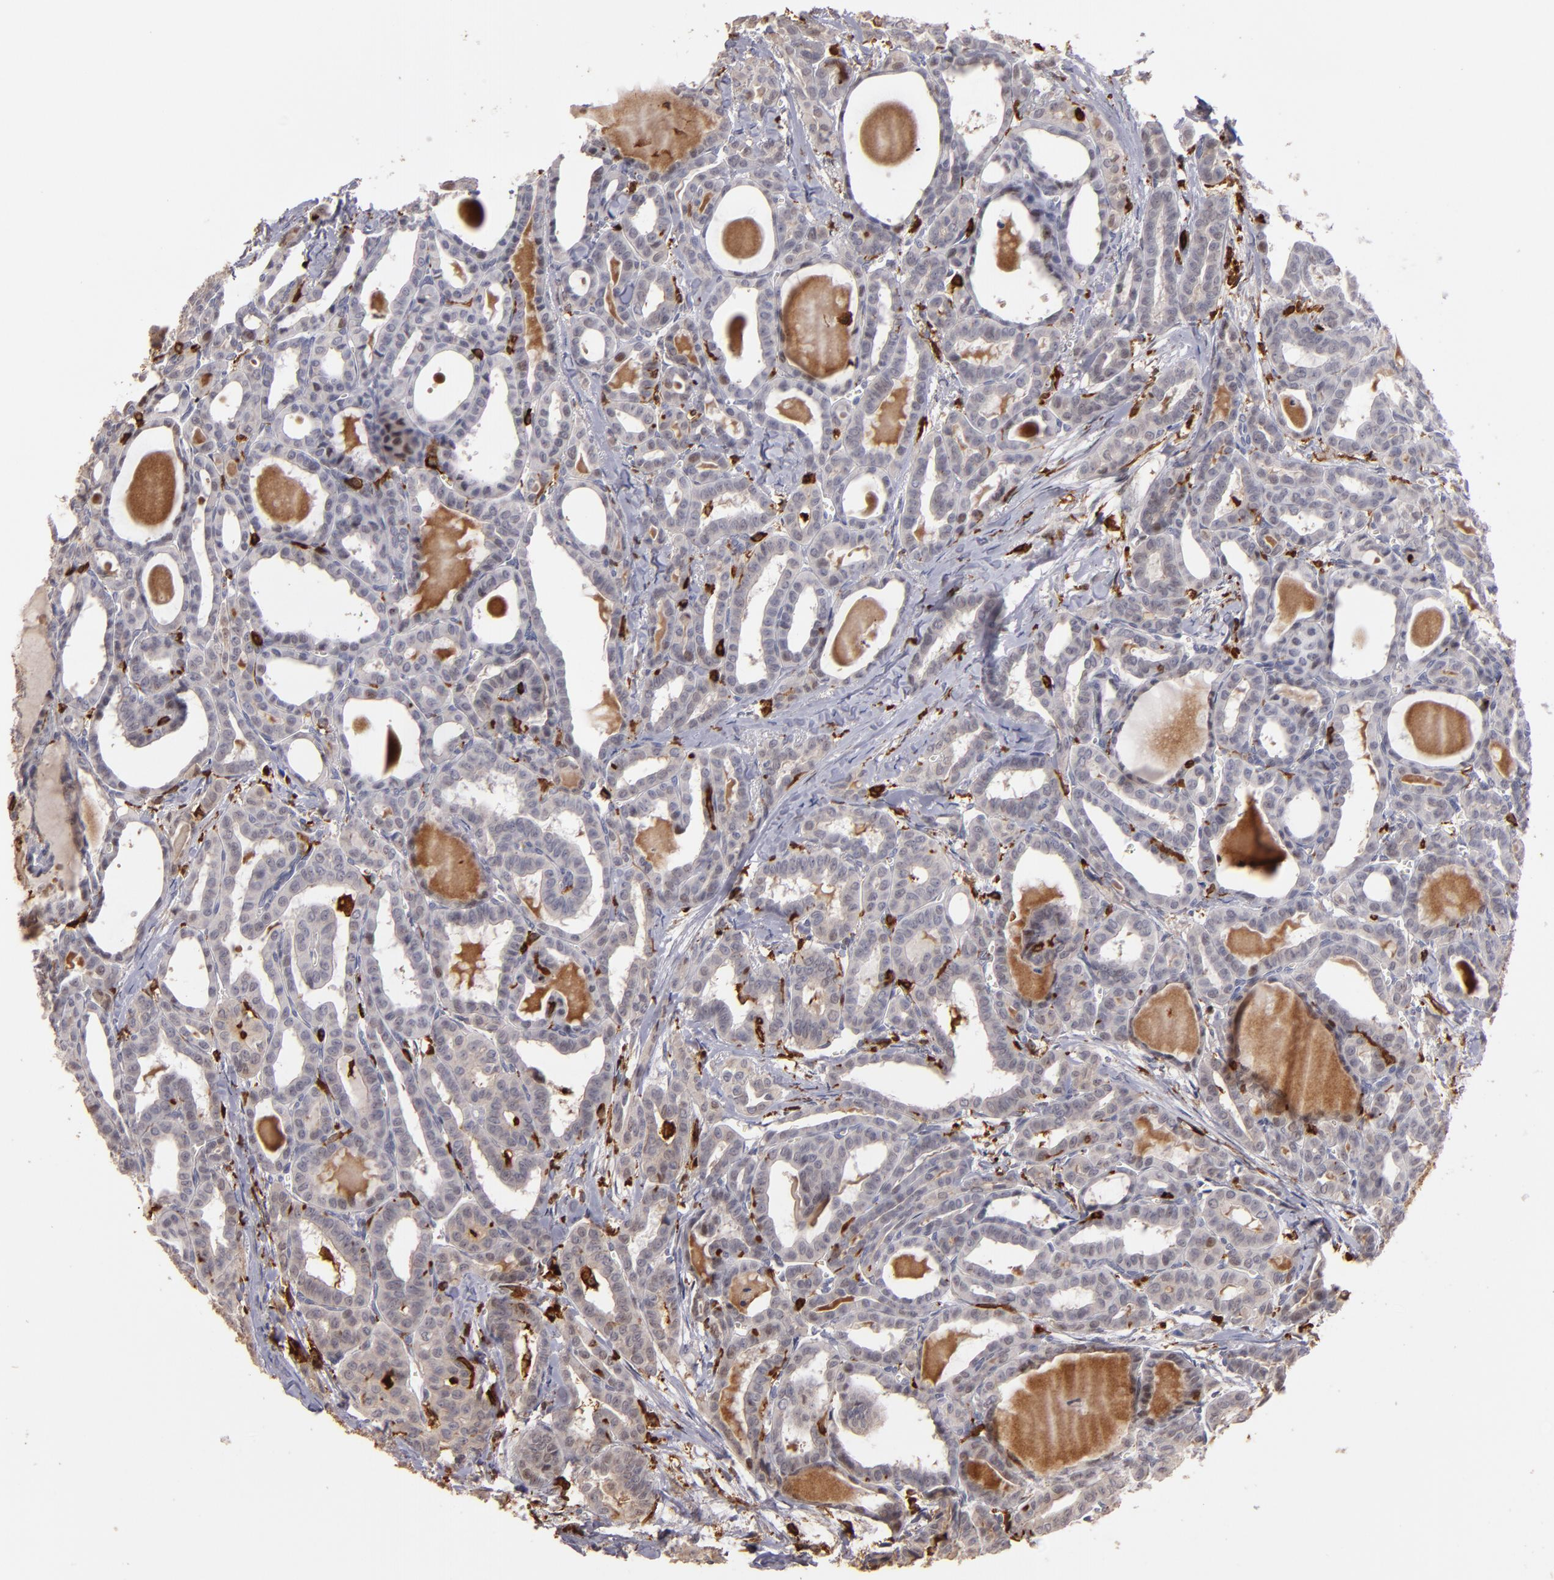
{"staining": {"intensity": "weak", "quantity": "25%-75%", "location": "cytoplasmic/membranous,nuclear"}, "tissue": "thyroid cancer", "cell_type": "Tumor cells", "image_type": "cancer", "snomed": [{"axis": "morphology", "description": "Carcinoma, NOS"}, {"axis": "topography", "description": "Thyroid gland"}], "caption": "This is an image of immunohistochemistry (IHC) staining of thyroid carcinoma, which shows weak expression in the cytoplasmic/membranous and nuclear of tumor cells.", "gene": "WAS", "patient": {"sex": "female", "age": 91}}